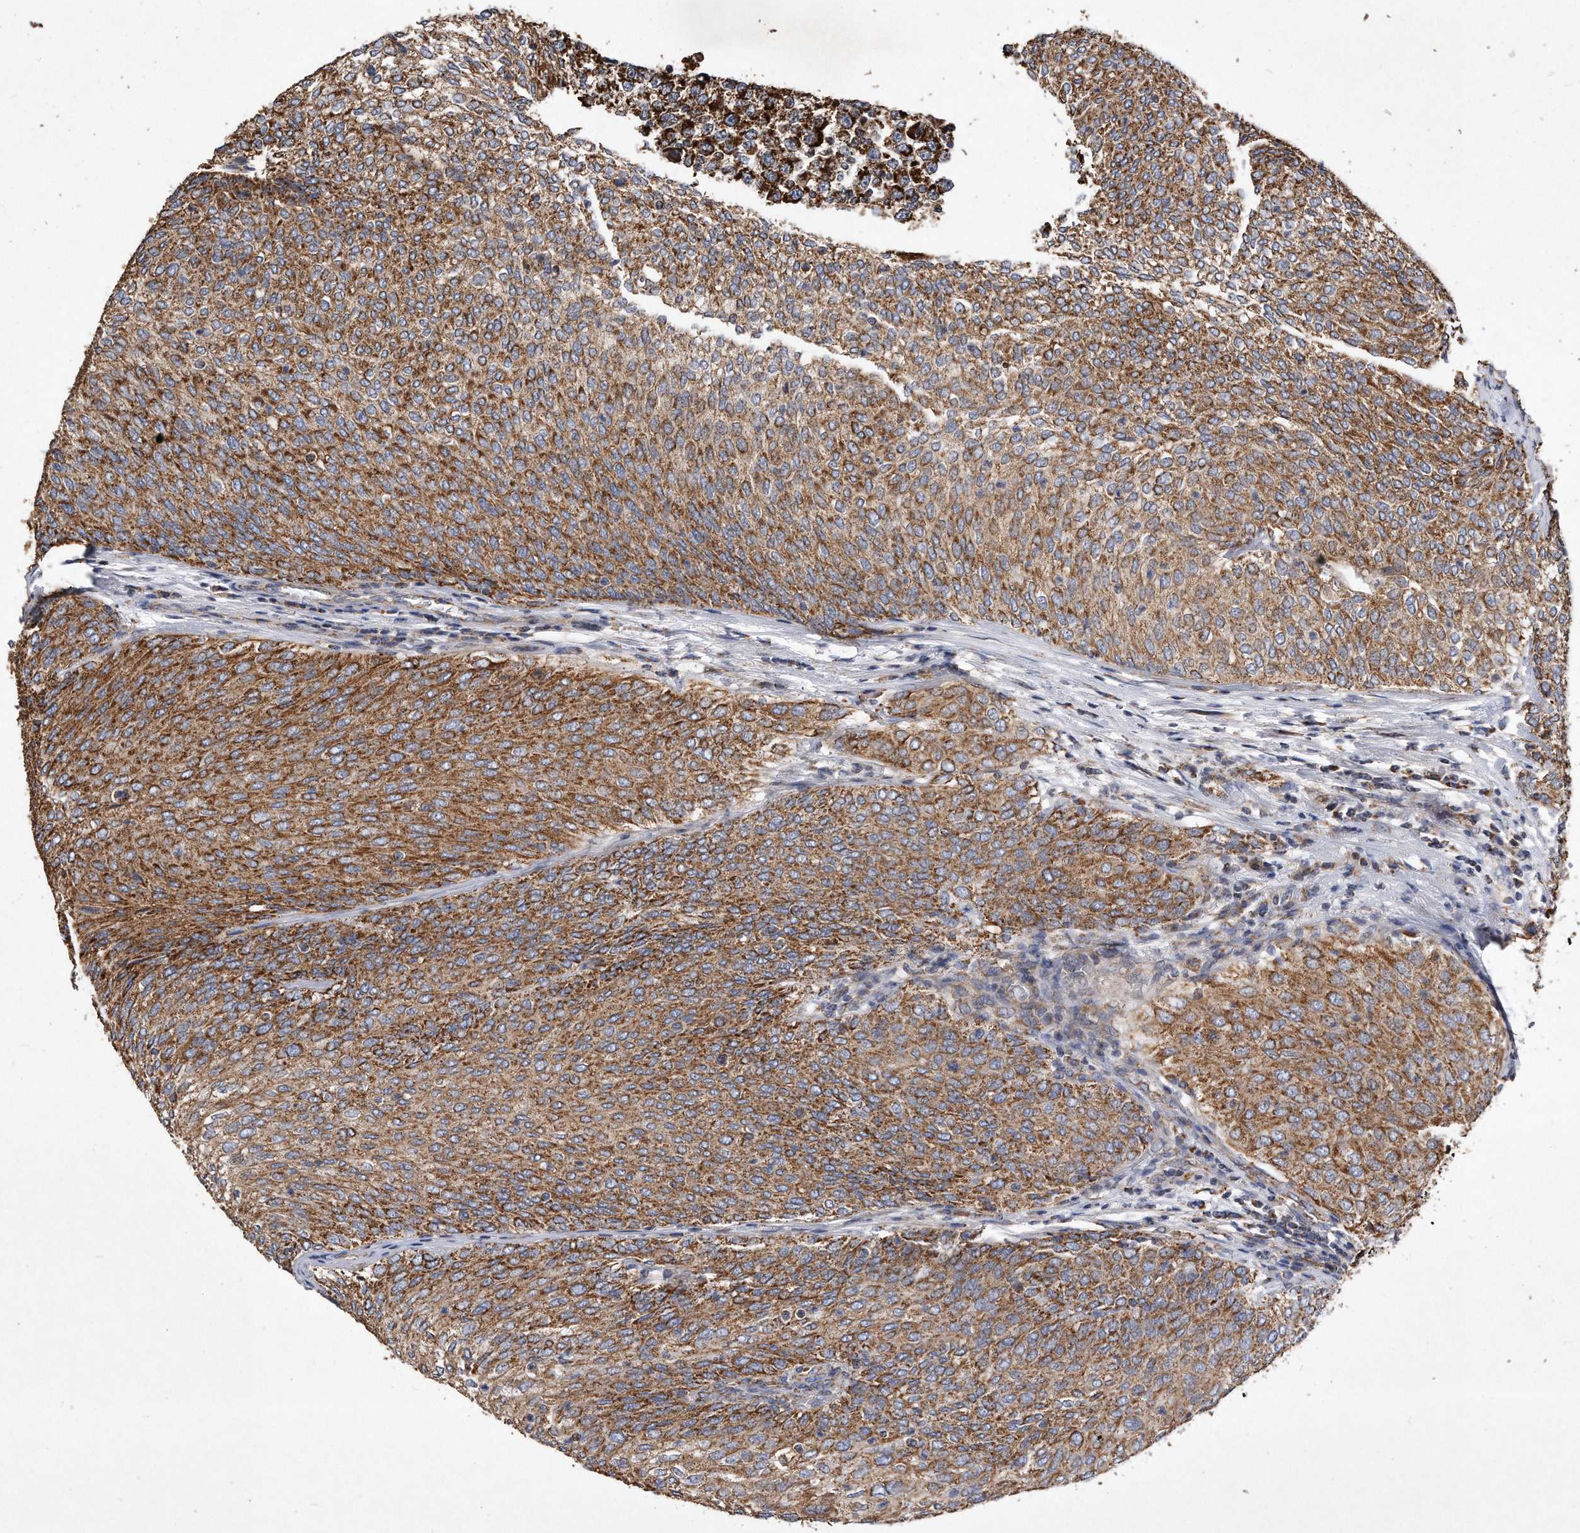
{"staining": {"intensity": "moderate", "quantity": ">75%", "location": "cytoplasmic/membranous"}, "tissue": "urothelial cancer", "cell_type": "Tumor cells", "image_type": "cancer", "snomed": [{"axis": "morphology", "description": "Urothelial carcinoma, Low grade"}, {"axis": "topography", "description": "Urinary bladder"}], "caption": "The photomicrograph demonstrates staining of low-grade urothelial carcinoma, revealing moderate cytoplasmic/membranous protein staining (brown color) within tumor cells.", "gene": "PPP5C", "patient": {"sex": "female", "age": 79}}